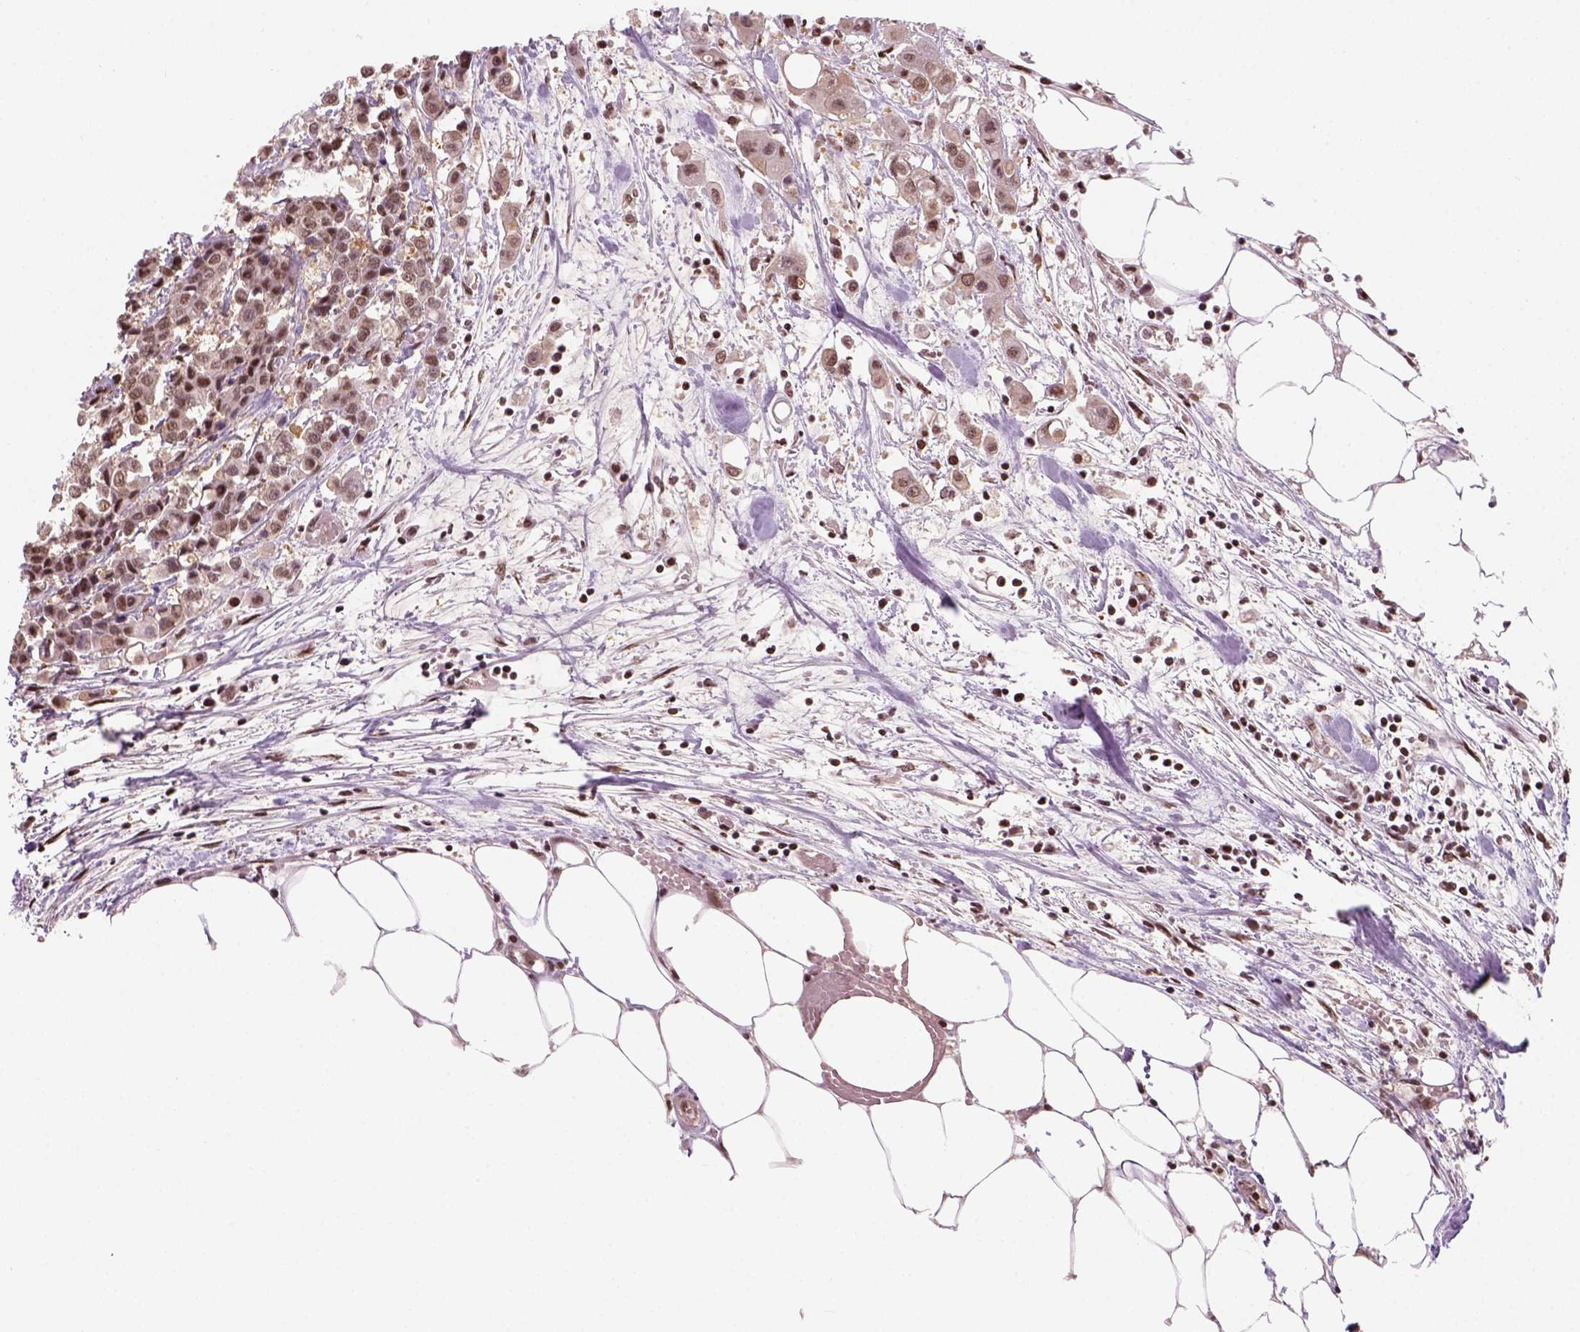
{"staining": {"intensity": "moderate", "quantity": ">75%", "location": "nuclear"}, "tissue": "carcinoid", "cell_type": "Tumor cells", "image_type": "cancer", "snomed": [{"axis": "morphology", "description": "Carcinoid, malignant, NOS"}, {"axis": "topography", "description": "Colon"}], "caption": "Protein expression analysis of carcinoid (malignant) reveals moderate nuclear expression in approximately >75% of tumor cells.", "gene": "GOT1", "patient": {"sex": "male", "age": 81}}